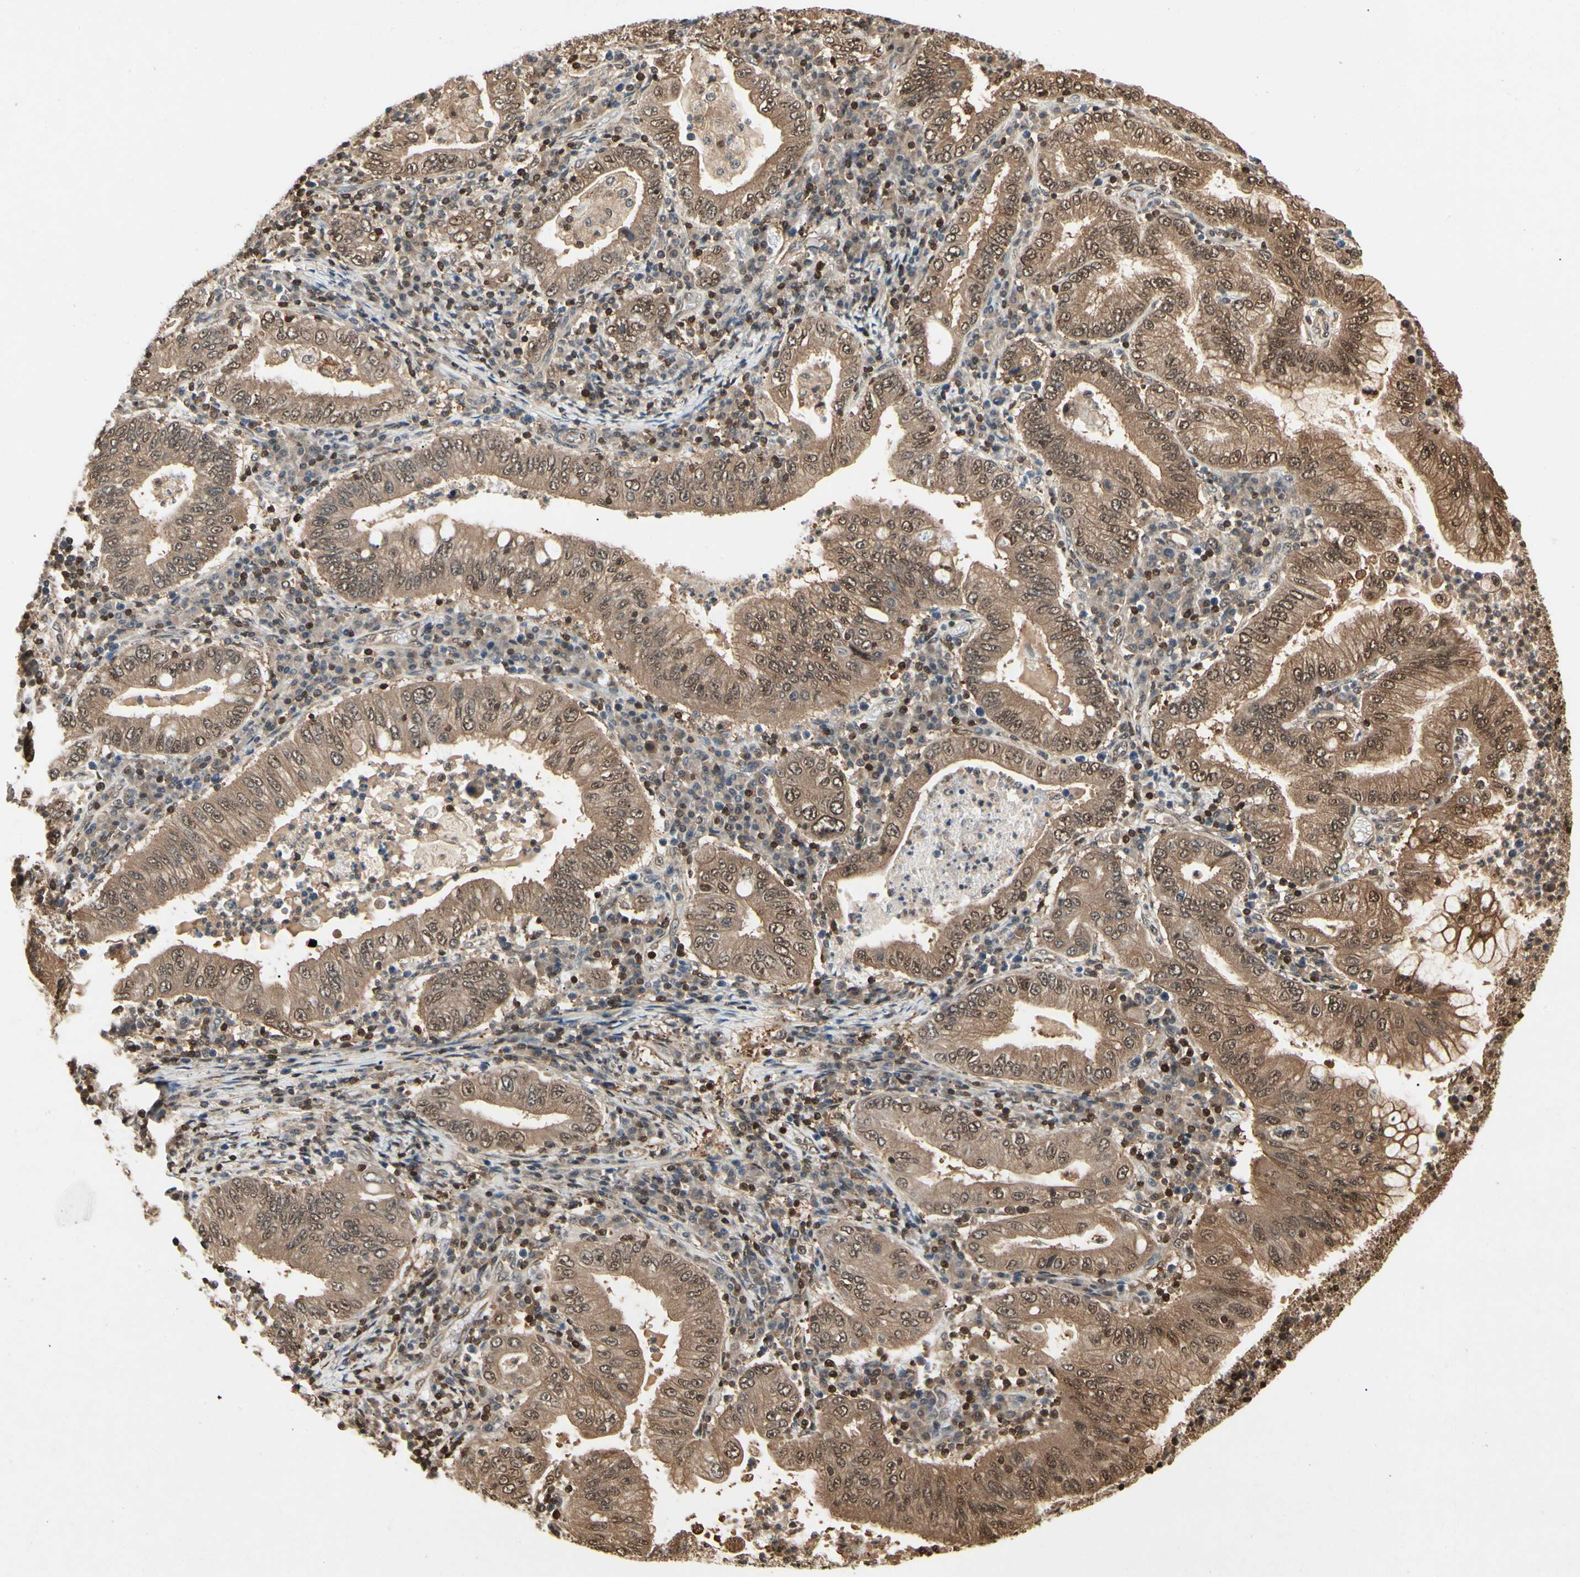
{"staining": {"intensity": "moderate", "quantity": ">75%", "location": "cytoplasmic/membranous"}, "tissue": "stomach cancer", "cell_type": "Tumor cells", "image_type": "cancer", "snomed": [{"axis": "morphology", "description": "Normal tissue, NOS"}, {"axis": "morphology", "description": "Adenocarcinoma, NOS"}, {"axis": "topography", "description": "Esophagus"}, {"axis": "topography", "description": "Stomach, upper"}, {"axis": "topography", "description": "Peripheral nerve tissue"}], "caption": "DAB immunohistochemical staining of stomach cancer (adenocarcinoma) demonstrates moderate cytoplasmic/membranous protein positivity in approximately >75% of tumor cells.", "gene": "YWHAQ", "patient": {"sex": "male", "age": 62}}